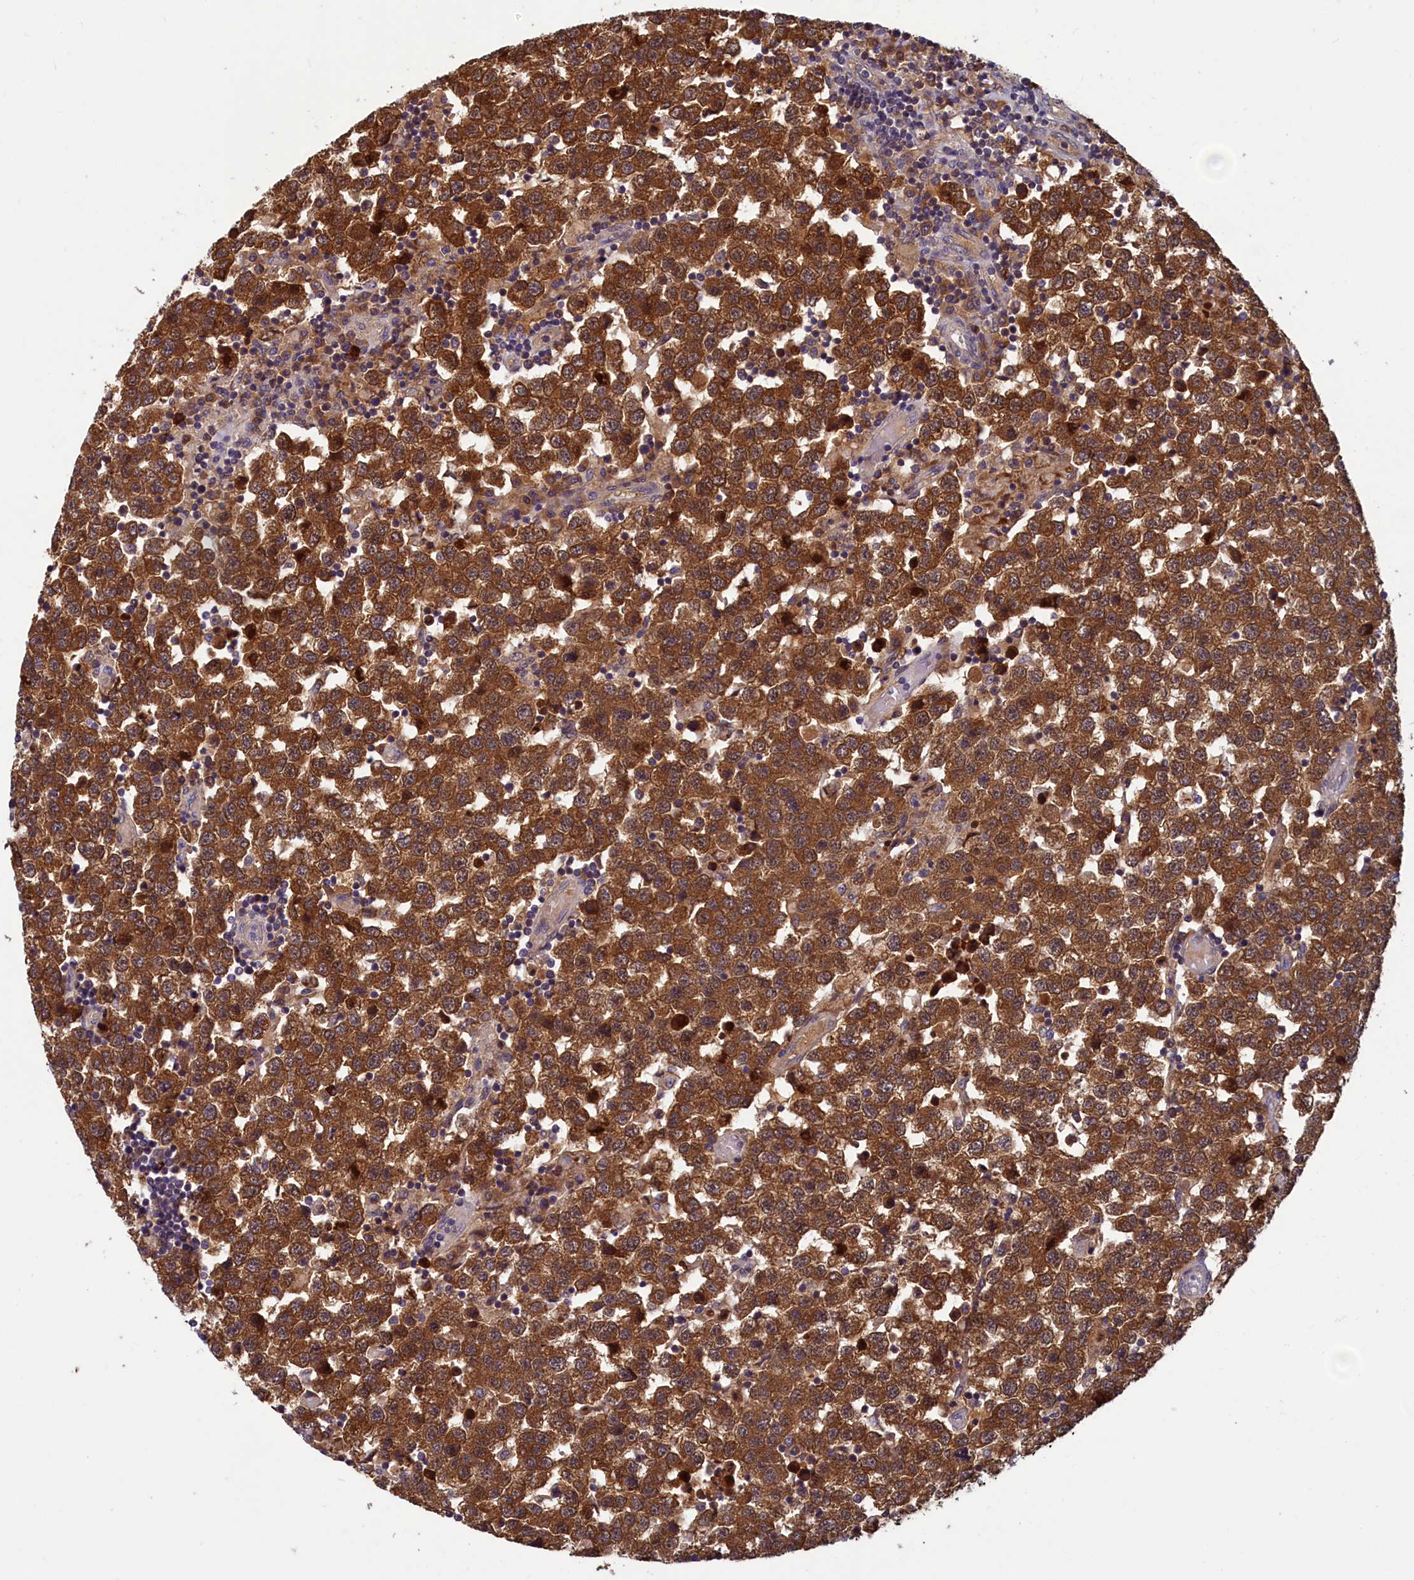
{"staining": {"intensity": "strong", "quantity": ">75%", "location": "cytoplasmic/membranous"}, "tissue": "testis cancer", "cell_type": "Tumor cells", "image_type": "cancer", "snomed": [{"axis": "morphology", "description": "Seminoma, NOS"}, {"axis": "topography", "description": "Testis"}], "caption": "Approximately >75% of tumor cells in human seminoma (testis) reveal strong cytoplasmic/membranous protein expression as visualized by brown immunohistochemical staining.", "gene": "CCDC15", "patient": {"sex": "male", "age": 34}}